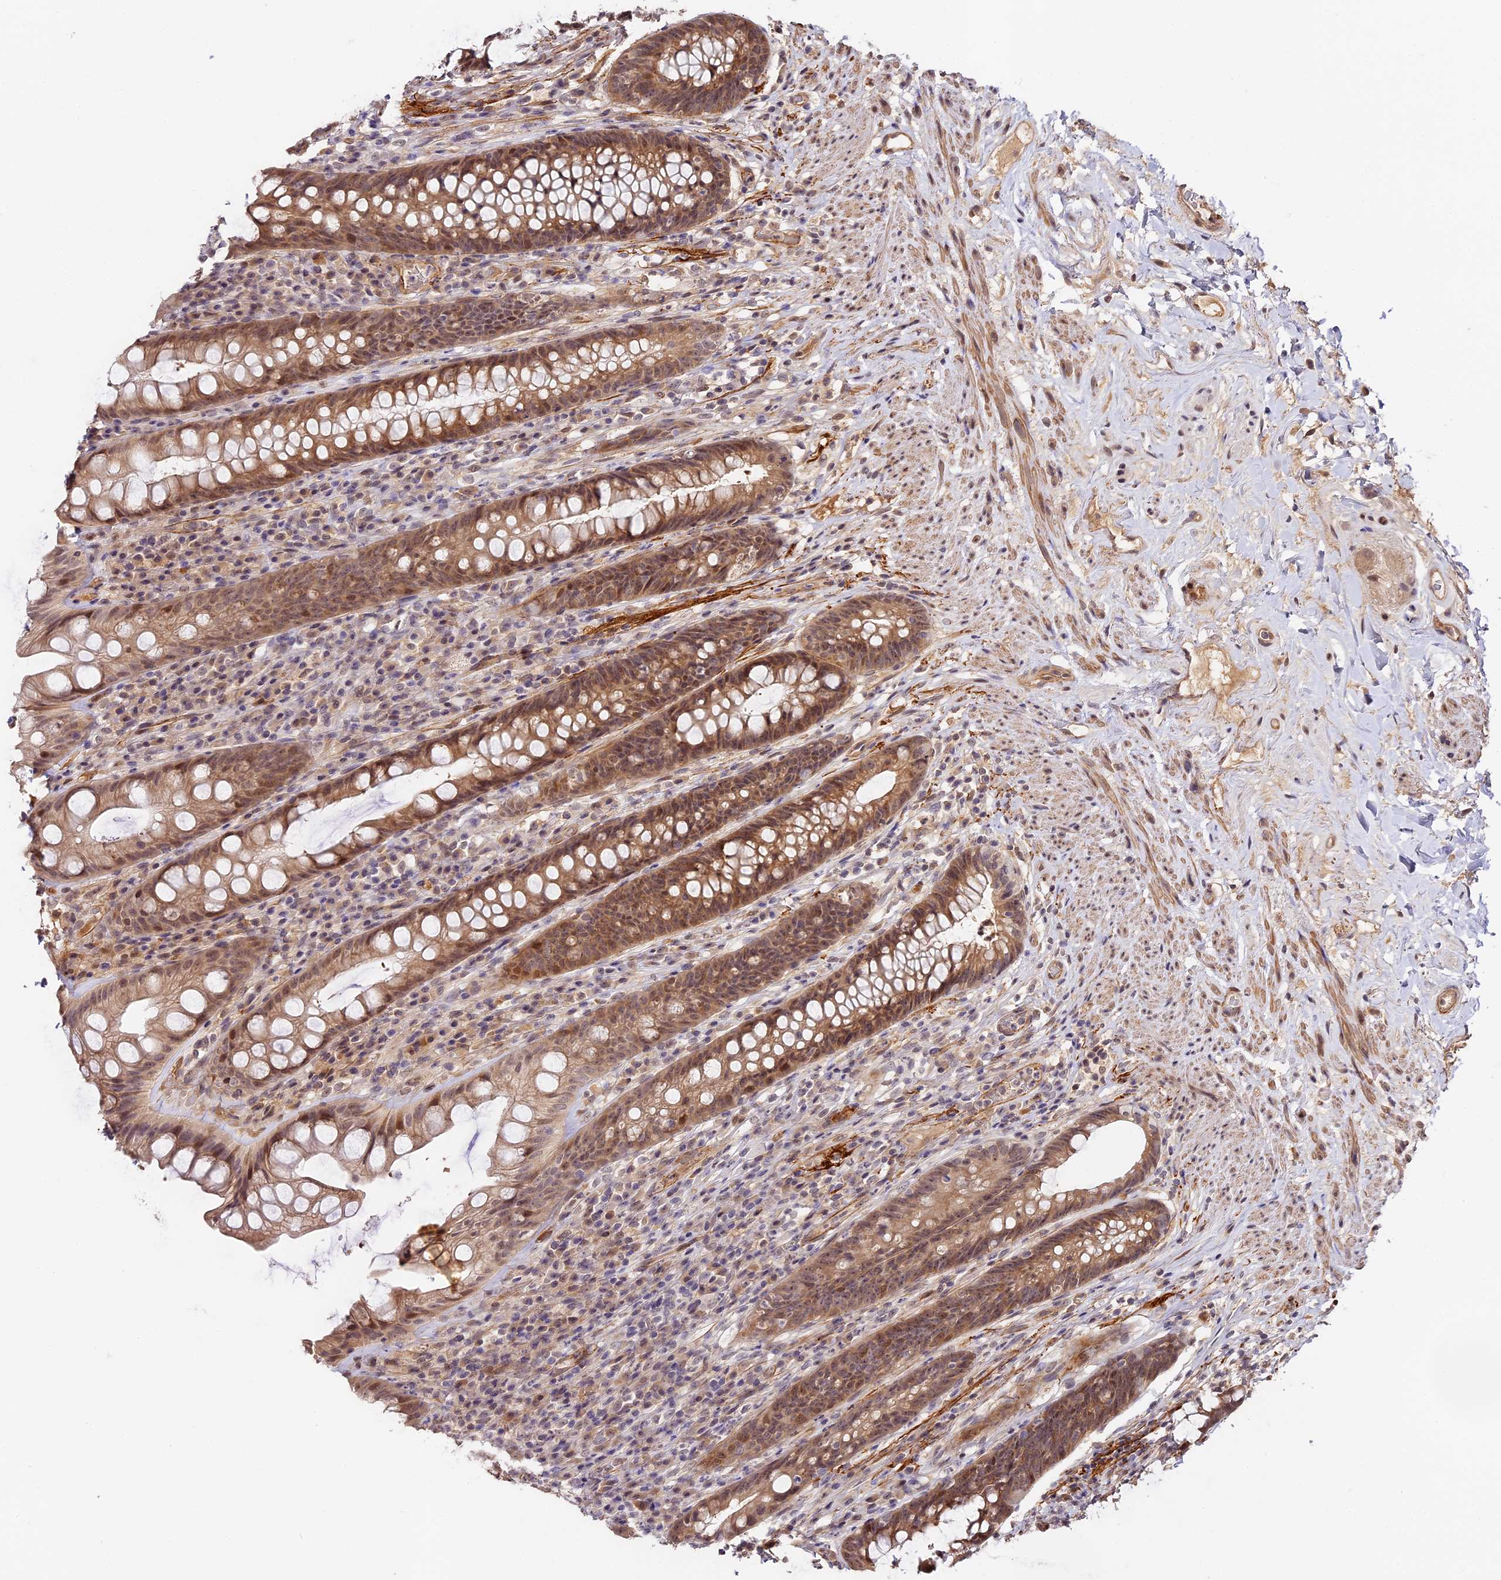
{"staining": {"intensity": "moderate", "quantity": ">75%", "location": "cytoplasmic/membranous,nuclear"}, "tissue": "rectum", "cell_type": "Glandular cells", "image_type": "normal", "snomed": [{"axis": "morphology", "description": "Normal tissue, NOS"}, {"axis": "topography", "description": "Rectum"}], "caption": "A brown stain labels moderate cytoplasmic/membranous,nuclear positivity of a protein in glandular cells of unremarkable human rectum. (DAB IHC, brown staining for protein, blue staining for nuclei).", "gene": "IMPACT", "patient": {"sex": "male", "age": 74}}